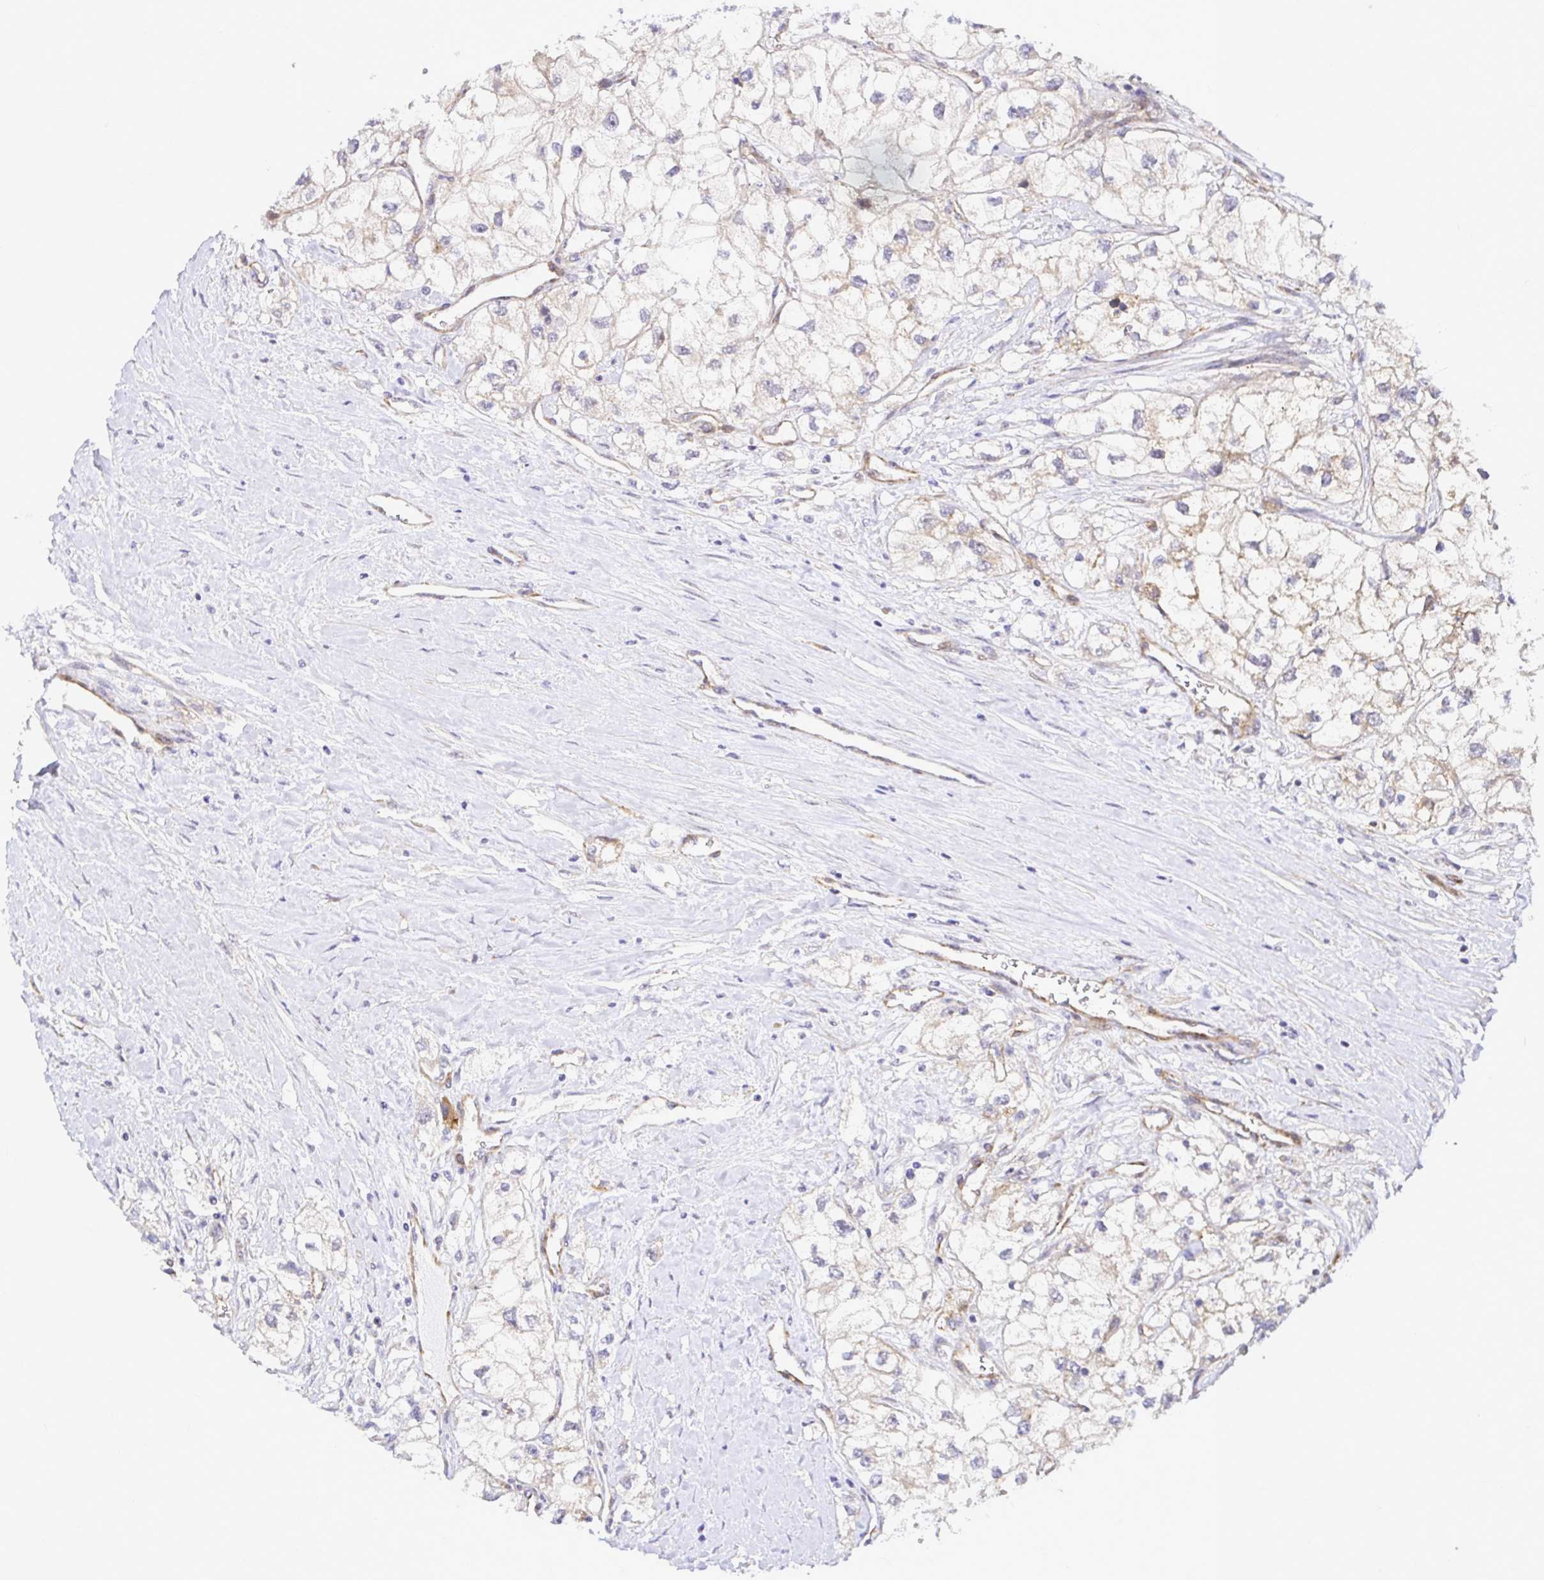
{"staining": {"intensity": "moderate", "quantity": "25%-75%", "location": "cytoplasmic/membranous"}, "tissue": "renal cancer", "cell_type": "Tumor cells", "image_type": "cancer", "snomed": [{"axis": "morphology", "description": "Adenocarcinoma, NOS"}, {"axis": "topography", "description": "Kidney"}], "caption": "Immunohistochemical staining of adenocarcinoma (renal) demonstrates medium levels of moderate cytoplasmic/membranous protein expression in approximately 25%-75% of tumor cells.", "gene": "TRIM55", "patient": {"sex": "male", "age": 59}}